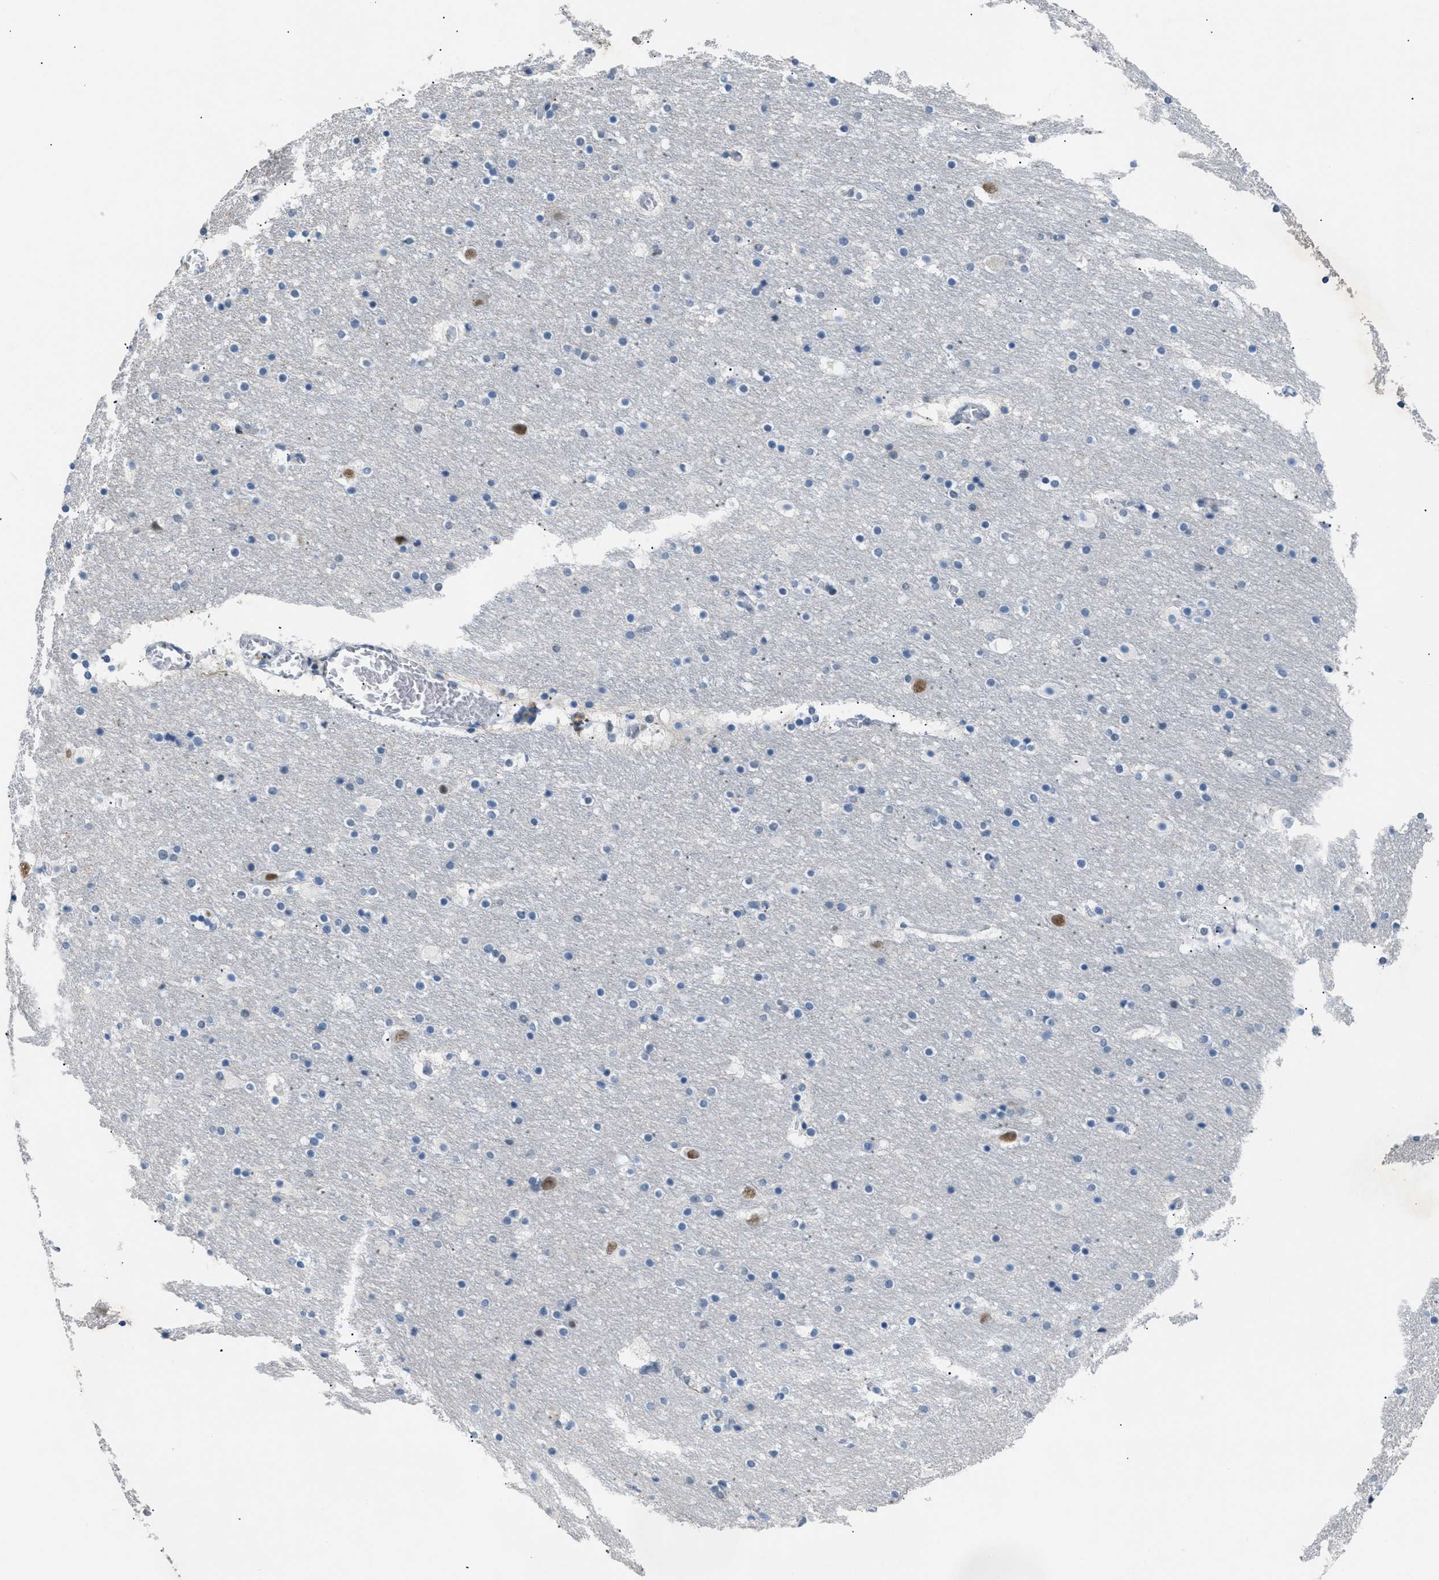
{"staining": {"intensity": "negative", "quantity": "none", "location": "none"}, "tissue": "hippocampus", "cell_type": "Glial cells", "image_type": "normal", "snomed": [{"axis": "morphology", "description": "Normal tissue, NOS"}, {"axis": "topography", "description": "Hippocampus"}], "caption": "High power microscopy photomicrograph of an immunohistochemistry (IHC) micrograph of benign hippocampus, revealing no significant positivity in glial cells.", "gene": "KCNC3", "patient": {"sex": "male", "age": 45}}